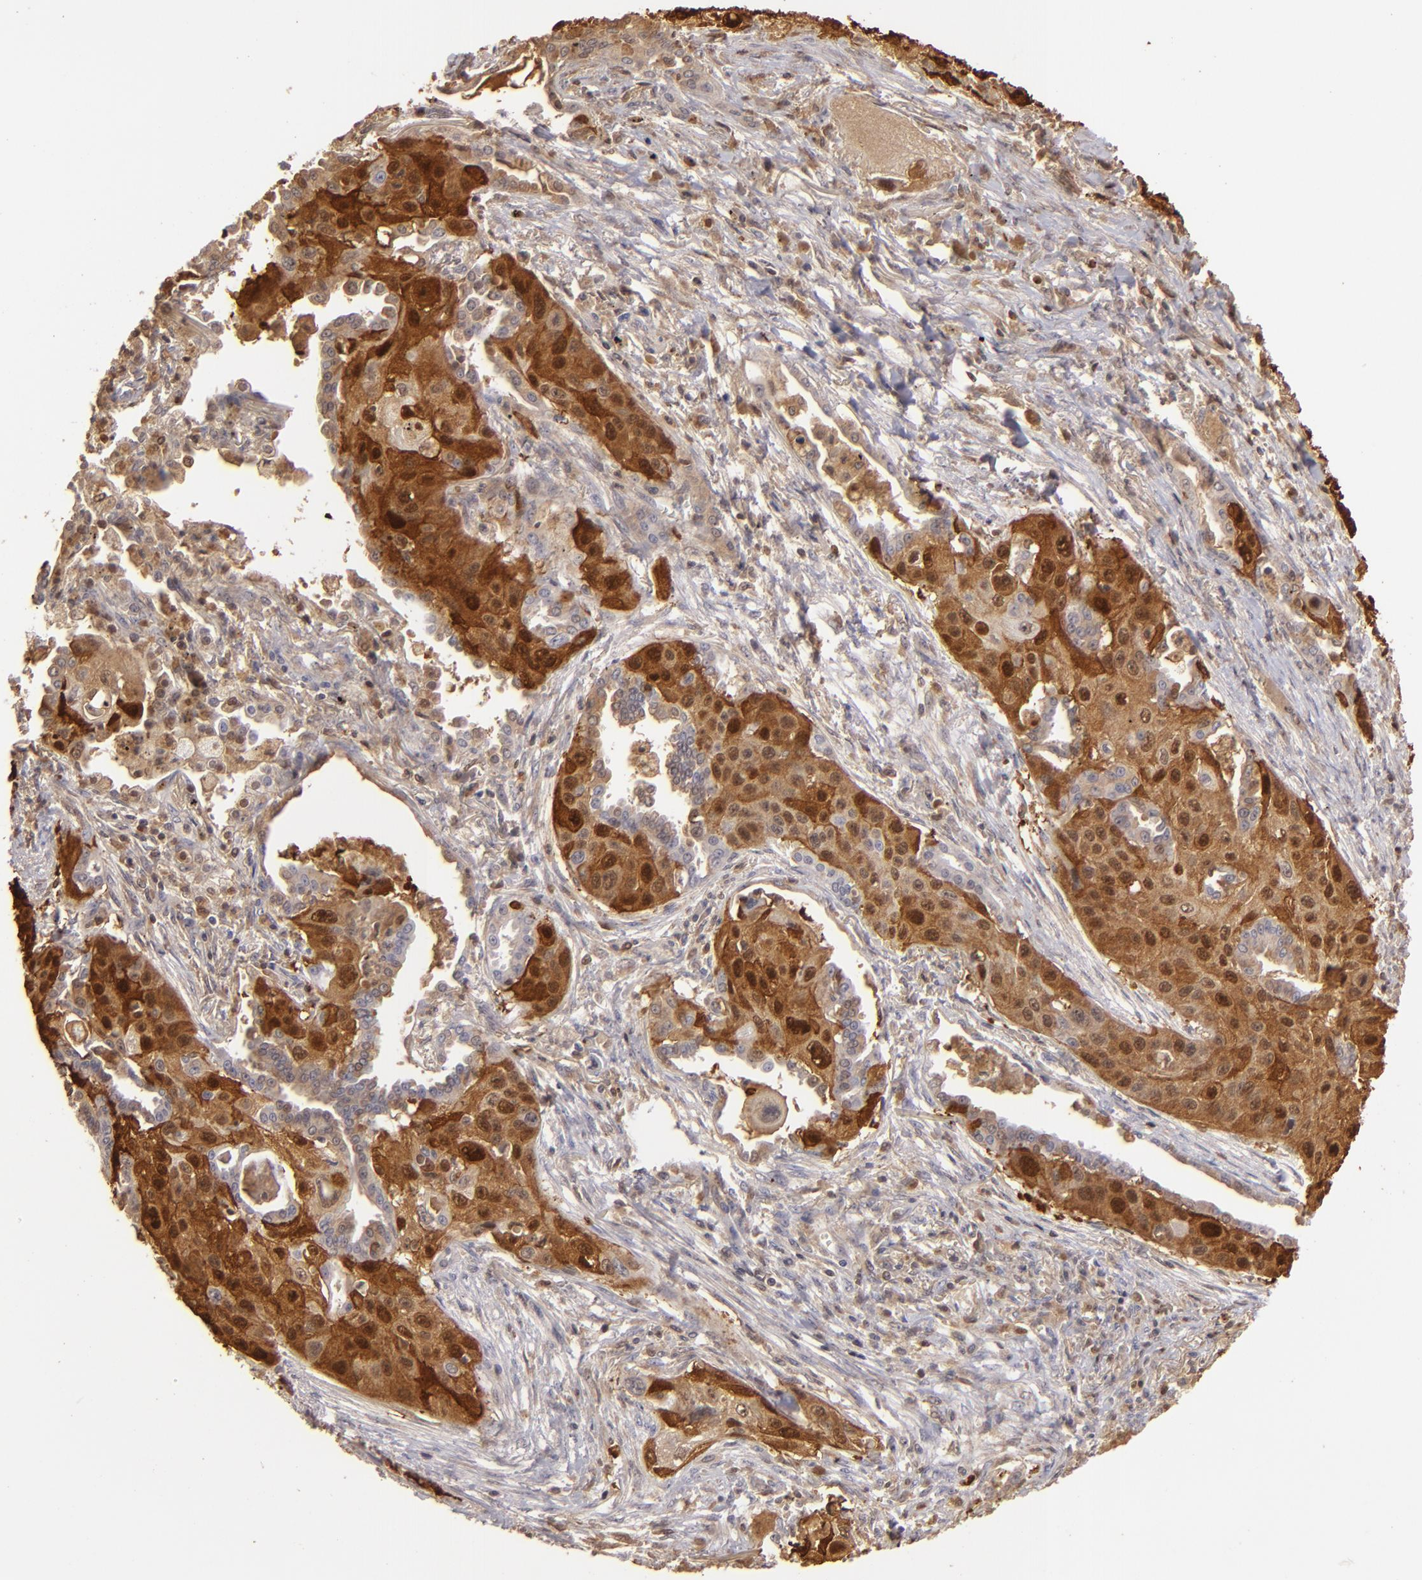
{"staining": {"intensity": "strong", "quantity": ">75%", "location": "cytoplasmic/membranous,nuclear"}, "tissue": "lung cancer", "cell_type": "Tumor cells", "image_type": "cancer", "snomed": [{"axis": "morphology", "description": "Squamous cell carcinoma, NOS"}, {"axis": "topography", "description": "Lung"}], "caption": "Approximately >75% of tumor cells in human lung squamous cell carcinoma display strong cytoplasmic/membranous and nuclear protein staining as visualized by brown immunohistochemical staining.", "gene": "S100A2", "patient": {"sex": "male", "age": 71}}